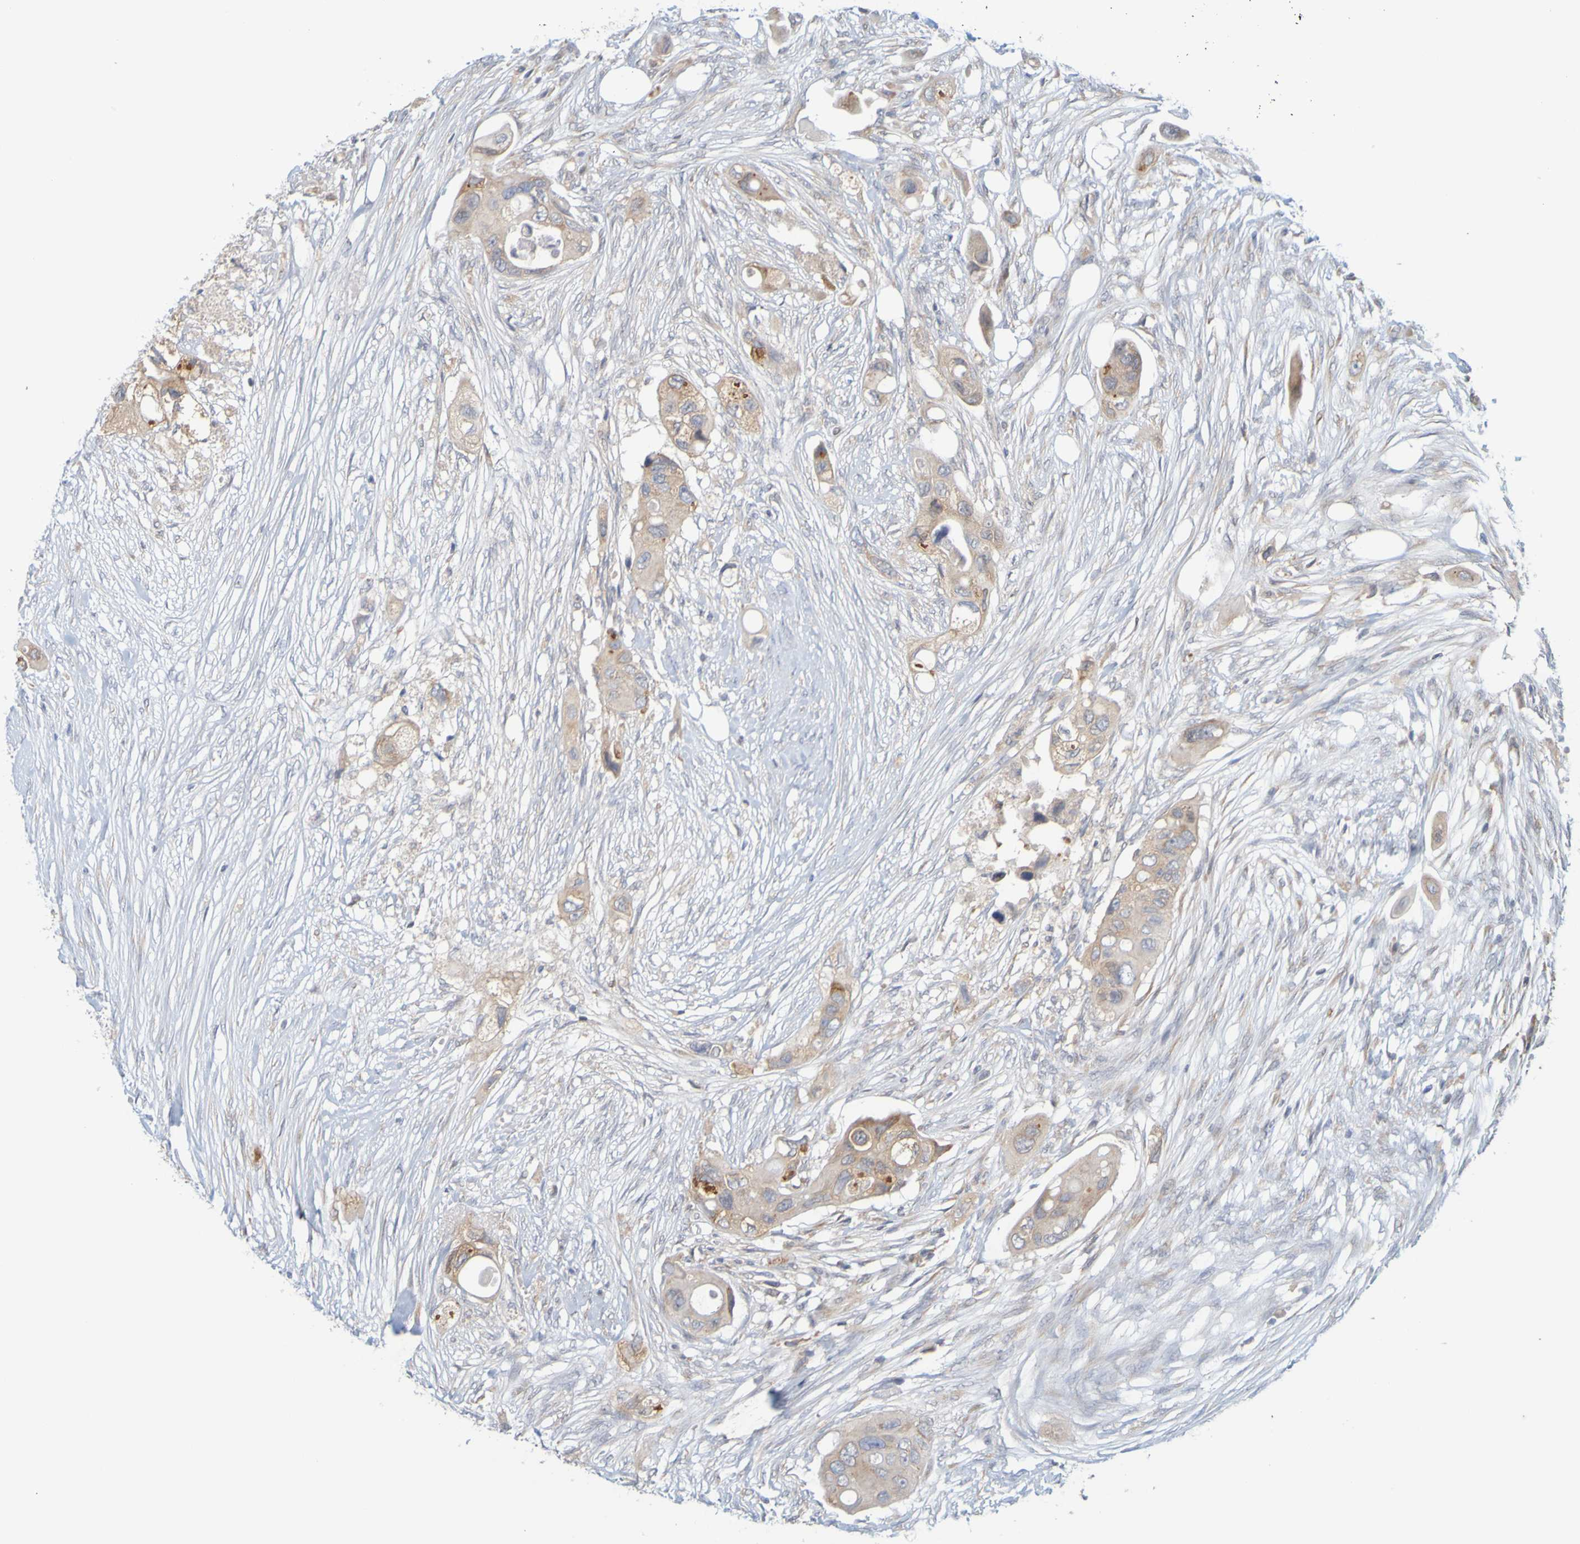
{"staining": {"intensity": "moderate", "quantity": "25%-75%", "location": "cytoplasmic/membranous"}, "tissue": "colorectal cancer", "cell_type": "Tumor cells", "image_type": "cancer", "snomed": [{"axis": "morphology", "description": "Adenocarcinoma, NOS"}, {"axis": "topography", "description": "Colon"}], "caption": "DAB (3,3'-diaminobenzidine) immunohistochemical staining of human adenocarcinoma (colorectal) shows moderate cytoplasmic/membranous protein staining in approximately 25%-75% of tumor cells.", "gene": "MOGS", "patient": {"sex": "female", "age": 57}}